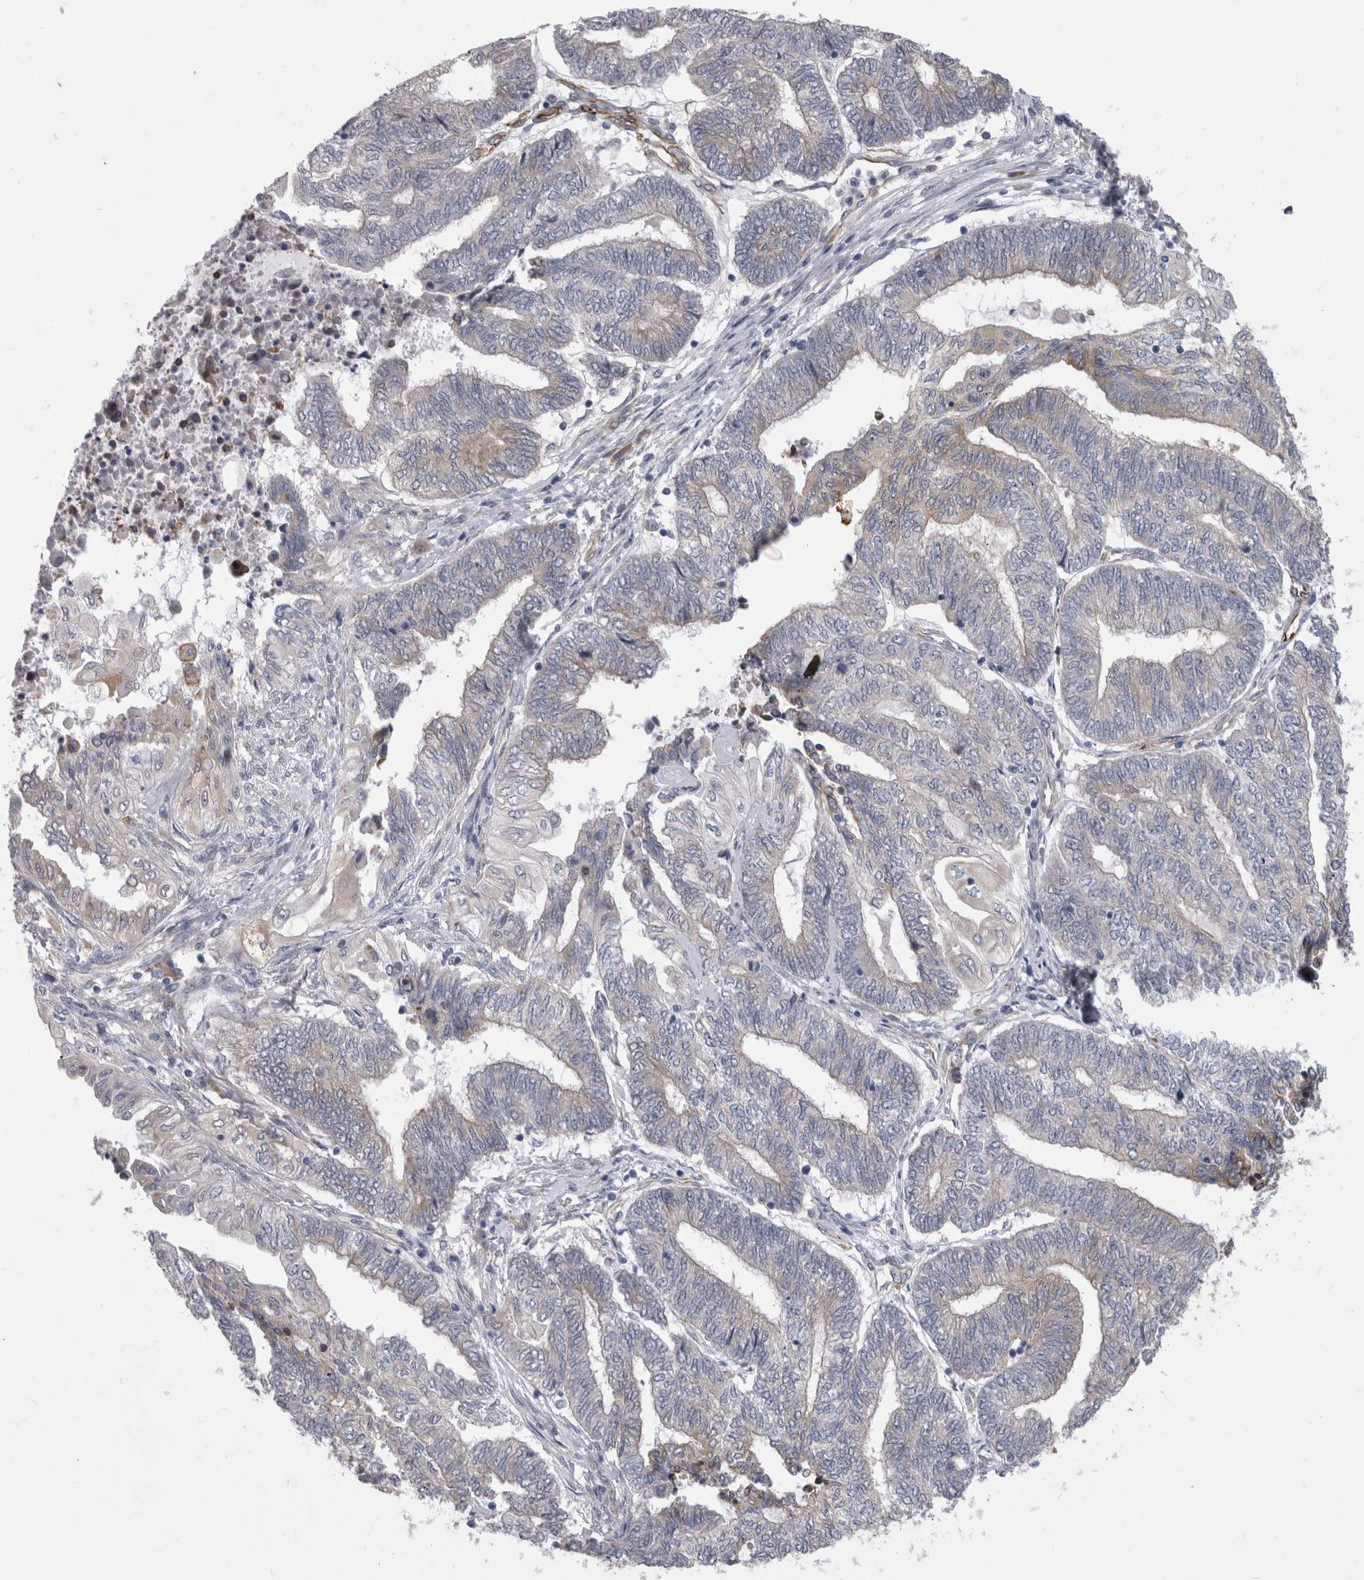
{"staining": {"intensity": "moderate", "quantity": "<25%", "location": "cytoplasmic/membranous"}, "tissue": "endometrial cancer", "cell_type": "Tumor cells", "image_type": "cancer", "snomed": [{"axis": "morphology", "description": "Adenocarcinoma, NOS"}, {"axis": "topography", "description": "Uterus"}, {"axis": "topography", "description": "Endometrium"}], "caption": "Immunohistochemistry (DAB (3,3'-diaminobenzidine)) staining of human endometrial adenocarcinoma demonstrates moderate cytoplasmic/membranous protein positivity in approximately <25% of tumor cells. Ihc stains the protein in brown and the nuclei are stained blue.", "gene": "FAM83H", "patient": {"sex": "female", "age": 70}}